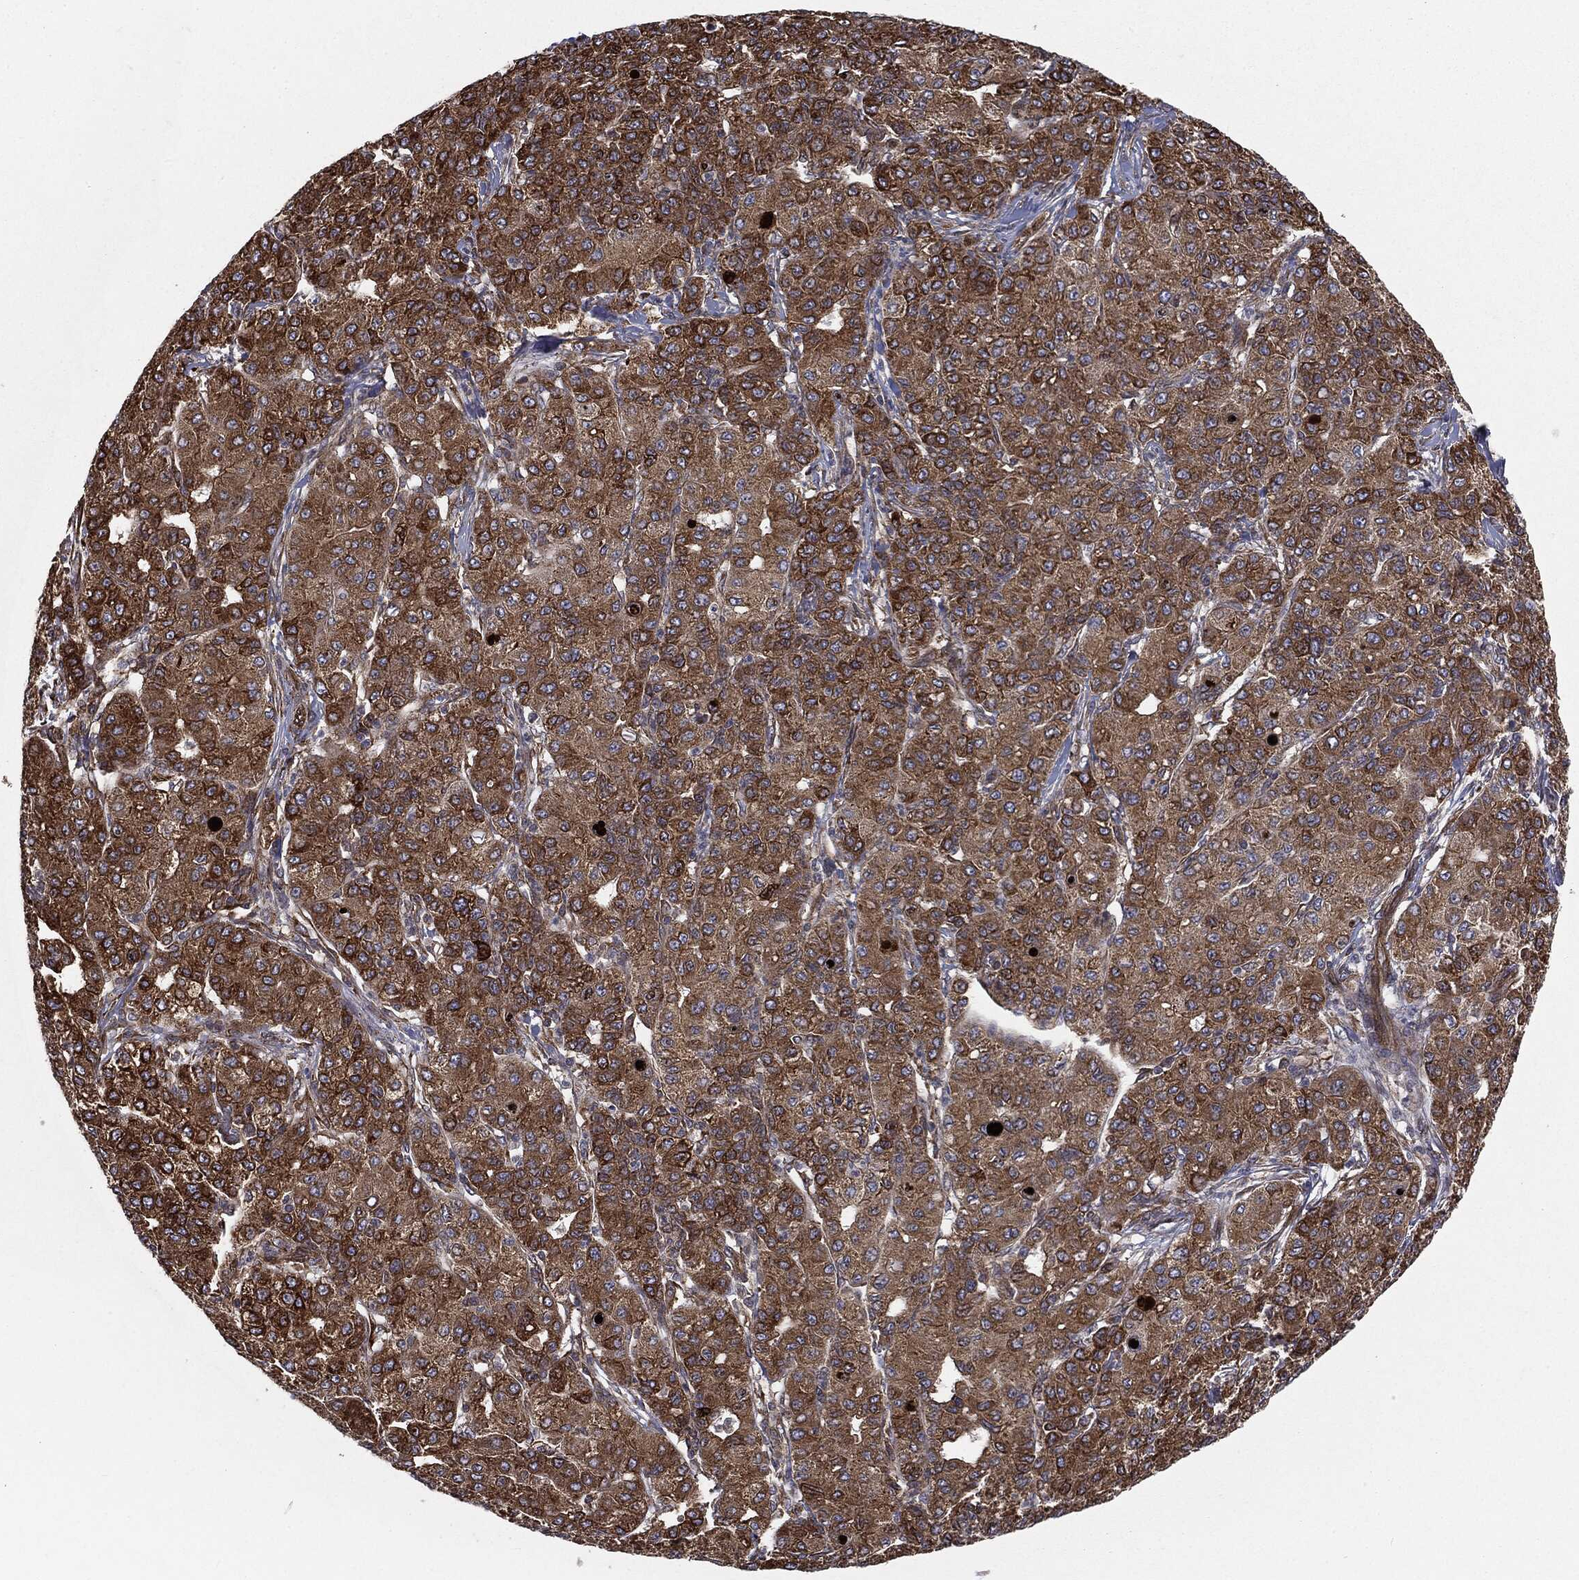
{"staining": {"intensity": "strong", "quantity": ">75%", "location": "cytoplasmic/membranous"}, "tissue": "liver cancer", "cell_type": "Tumor cells", "image_type": "cancer", "snomed": [{"axis": "morphology", "description": "Carcinoma, Hepatocellular, NOS"}, {"axis": "topography", "description": "Liver"}], "caption": "Tumor cells demonstrate high levels of strong cytoplasmic/membranous staining in approximately >75% of cells in liver cancer.", "gene": "CYLD", "patient": {"sex": "male", "age": 65}}